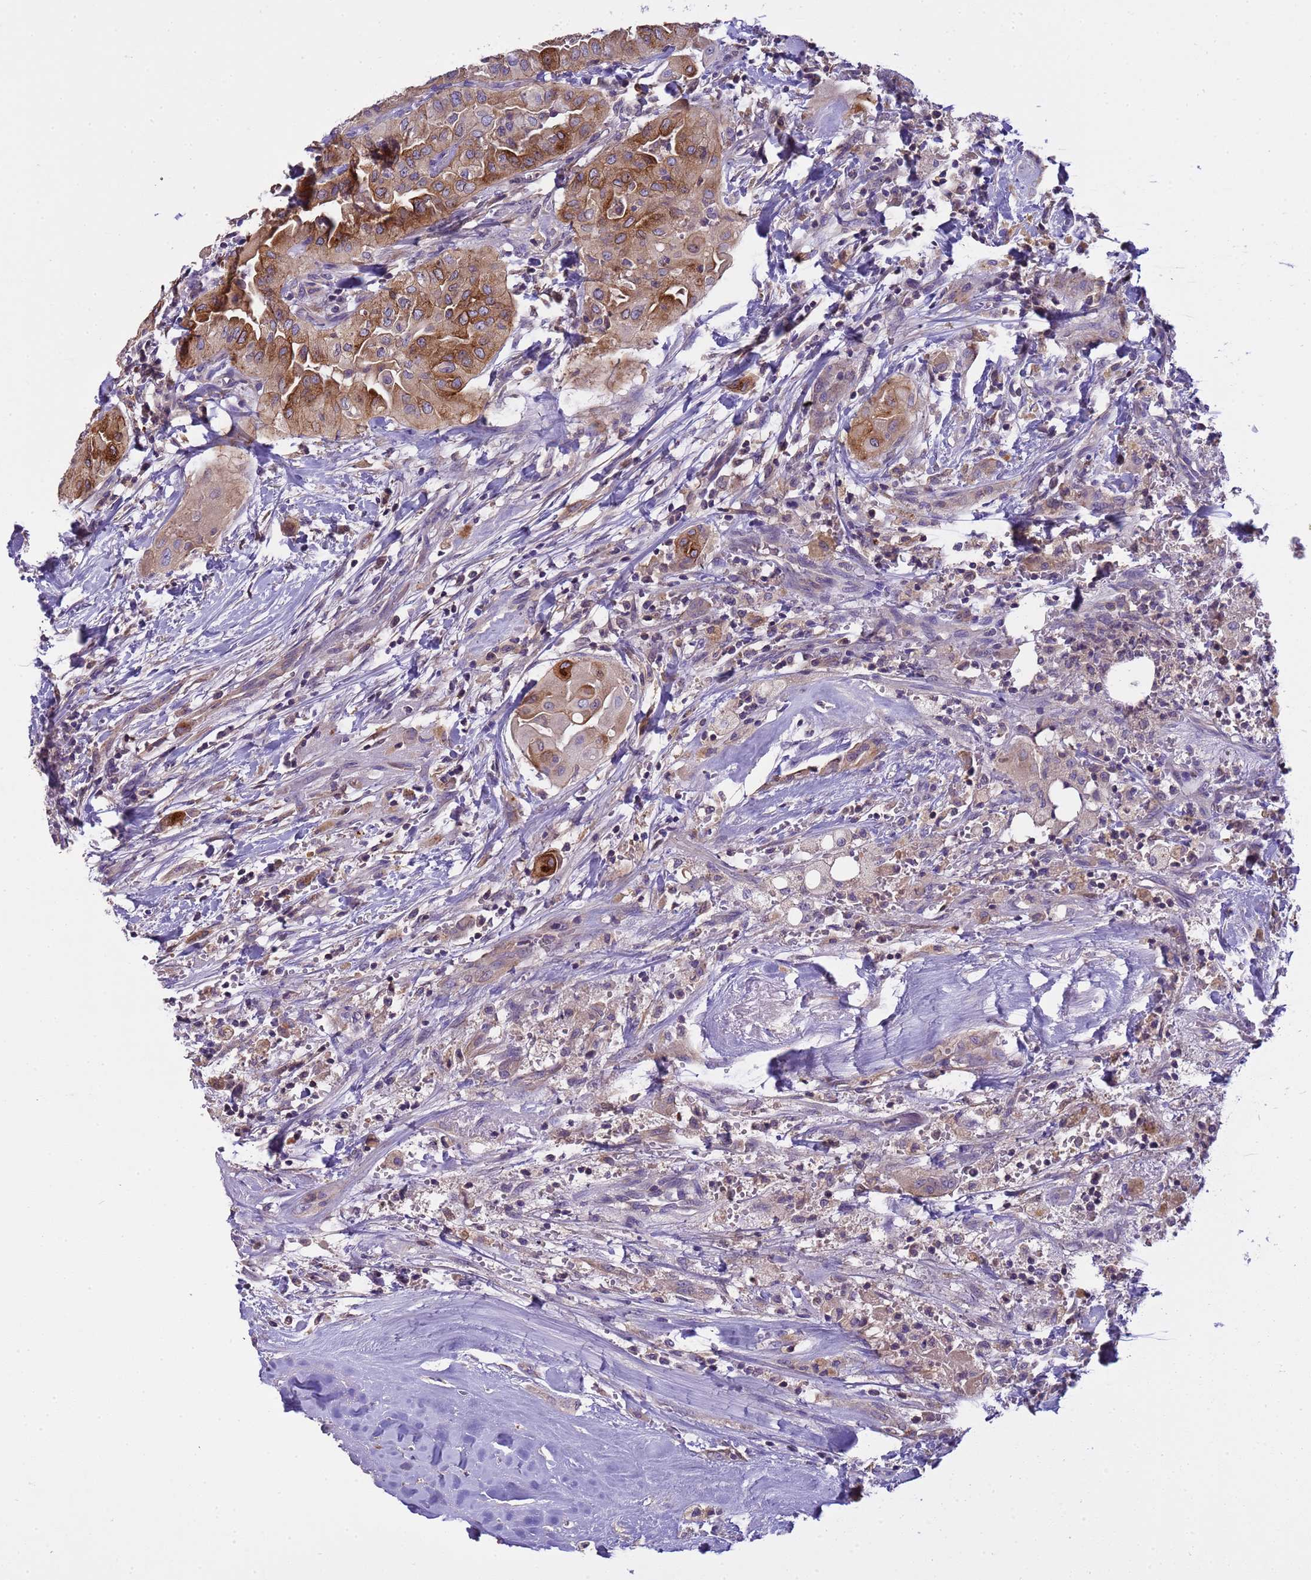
{"staining": {"intensity": "moderate", "quantity": ">75%", "location": "cytoplasmic/membranous"}, "tissue": "thyroid cancer", "cell_type": "Tumor cells", "image_type": "cancer", "snomed": [{"axis": "morphology", "description": "Papillary adenocarcinoma, NOS"}, {"axis": "topography", "description": "Thyroid gland"}], "caption": "This photomicrograph shows immunohistochemistry (IHC) staining of thyroid papillary adenocarcinoma, with medium moderate cytoplasmic/membranous positivity in about >75% of tumor cells.", "gene": "PLCXD3", "patient": {"sex": "female", "age": 59}}